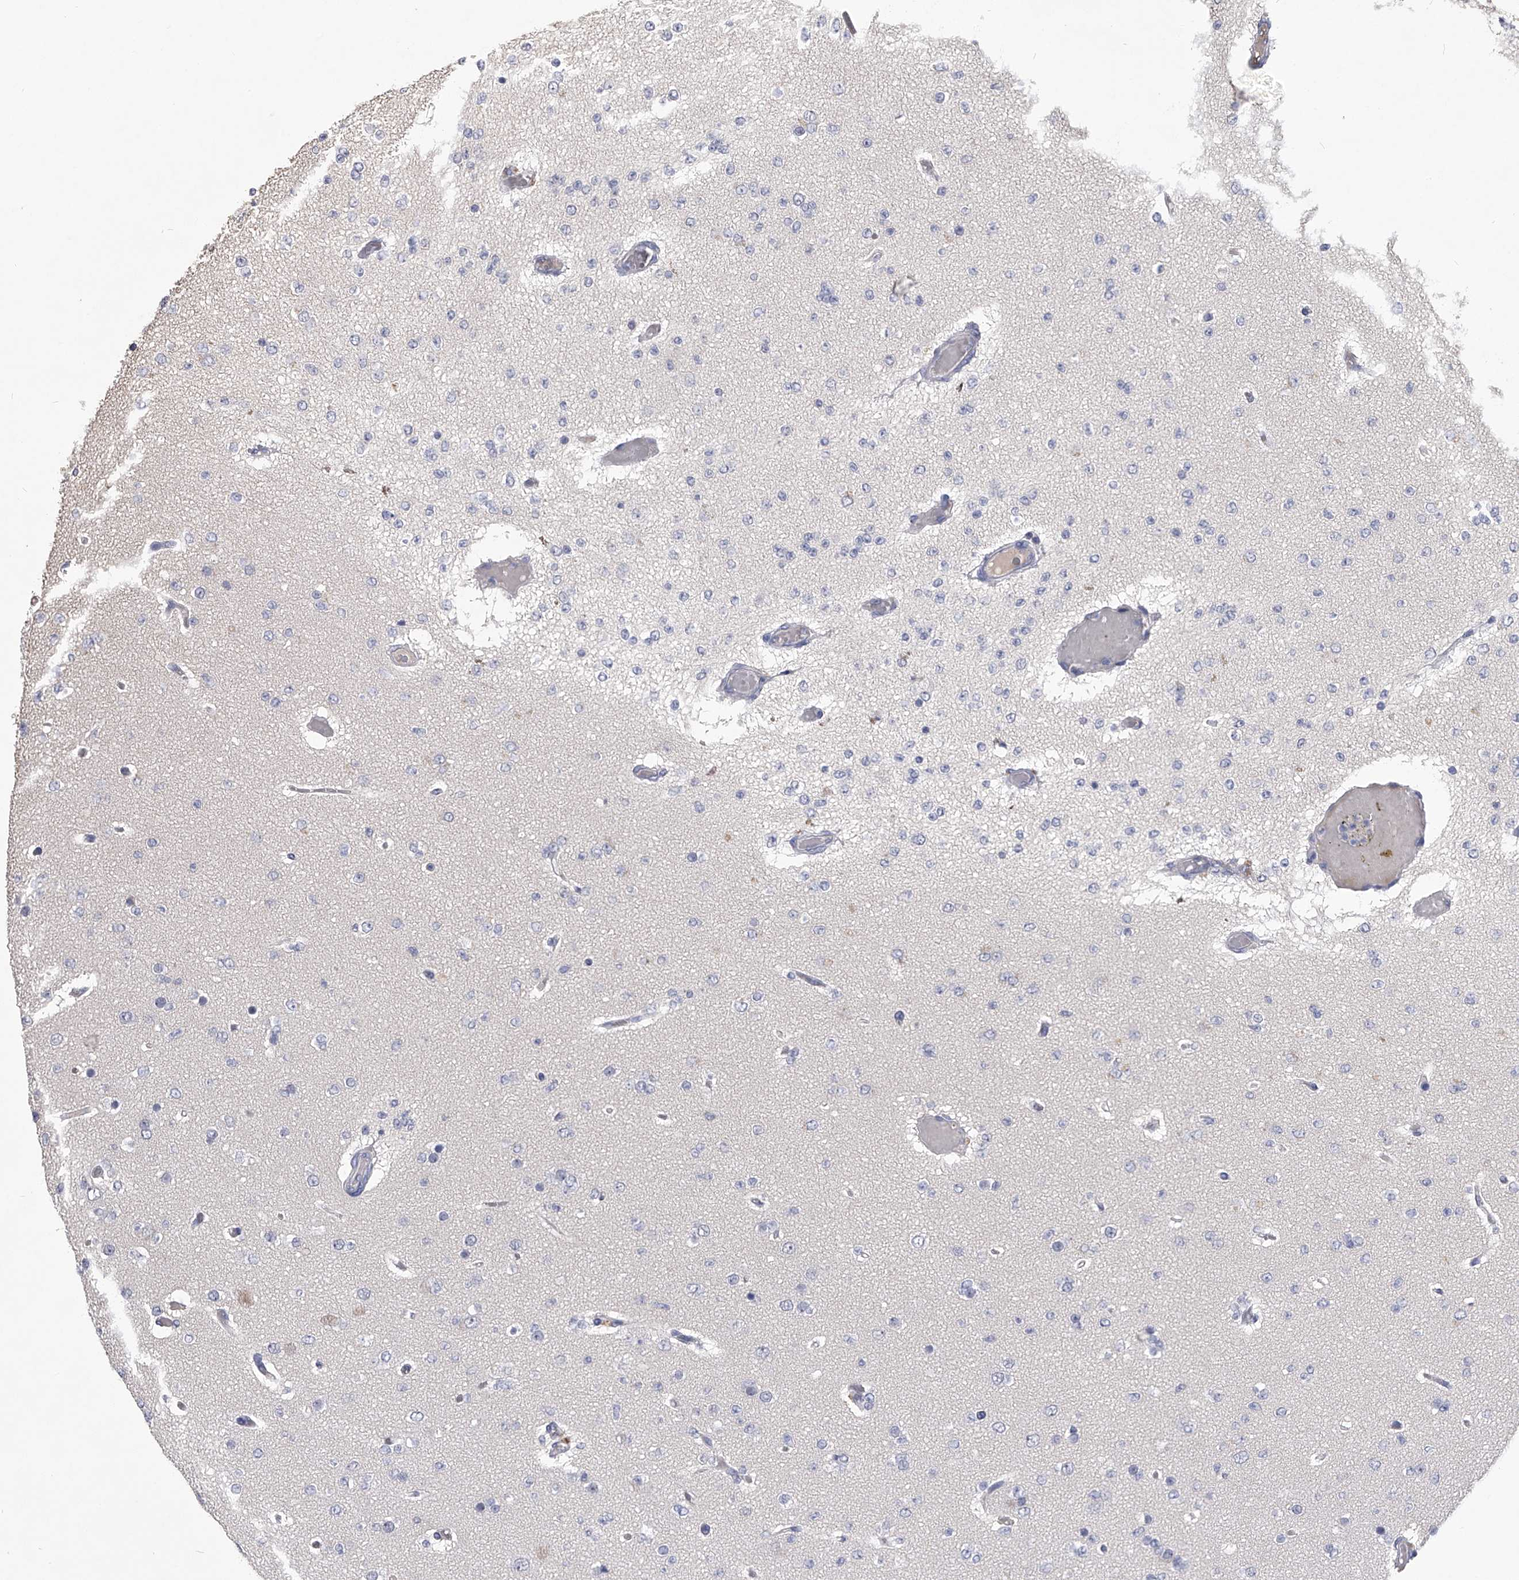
{"staining": {"intensity": "negative", "quantity": "none", "location": "none"}, "tissue": "glioma", "cell_type": "Tumor cells", "image_type": "cancer", "snomed": [{"axis": "morphology", "description": "Glioma, malignant, Low grade"}, {"axis": "topography", "description": "Brain"}], "caption": "The image reveals no significant expression in tumor cells of glioma.", "gene": "MDN1", "patient": {"sex": "female", "age": 22}}